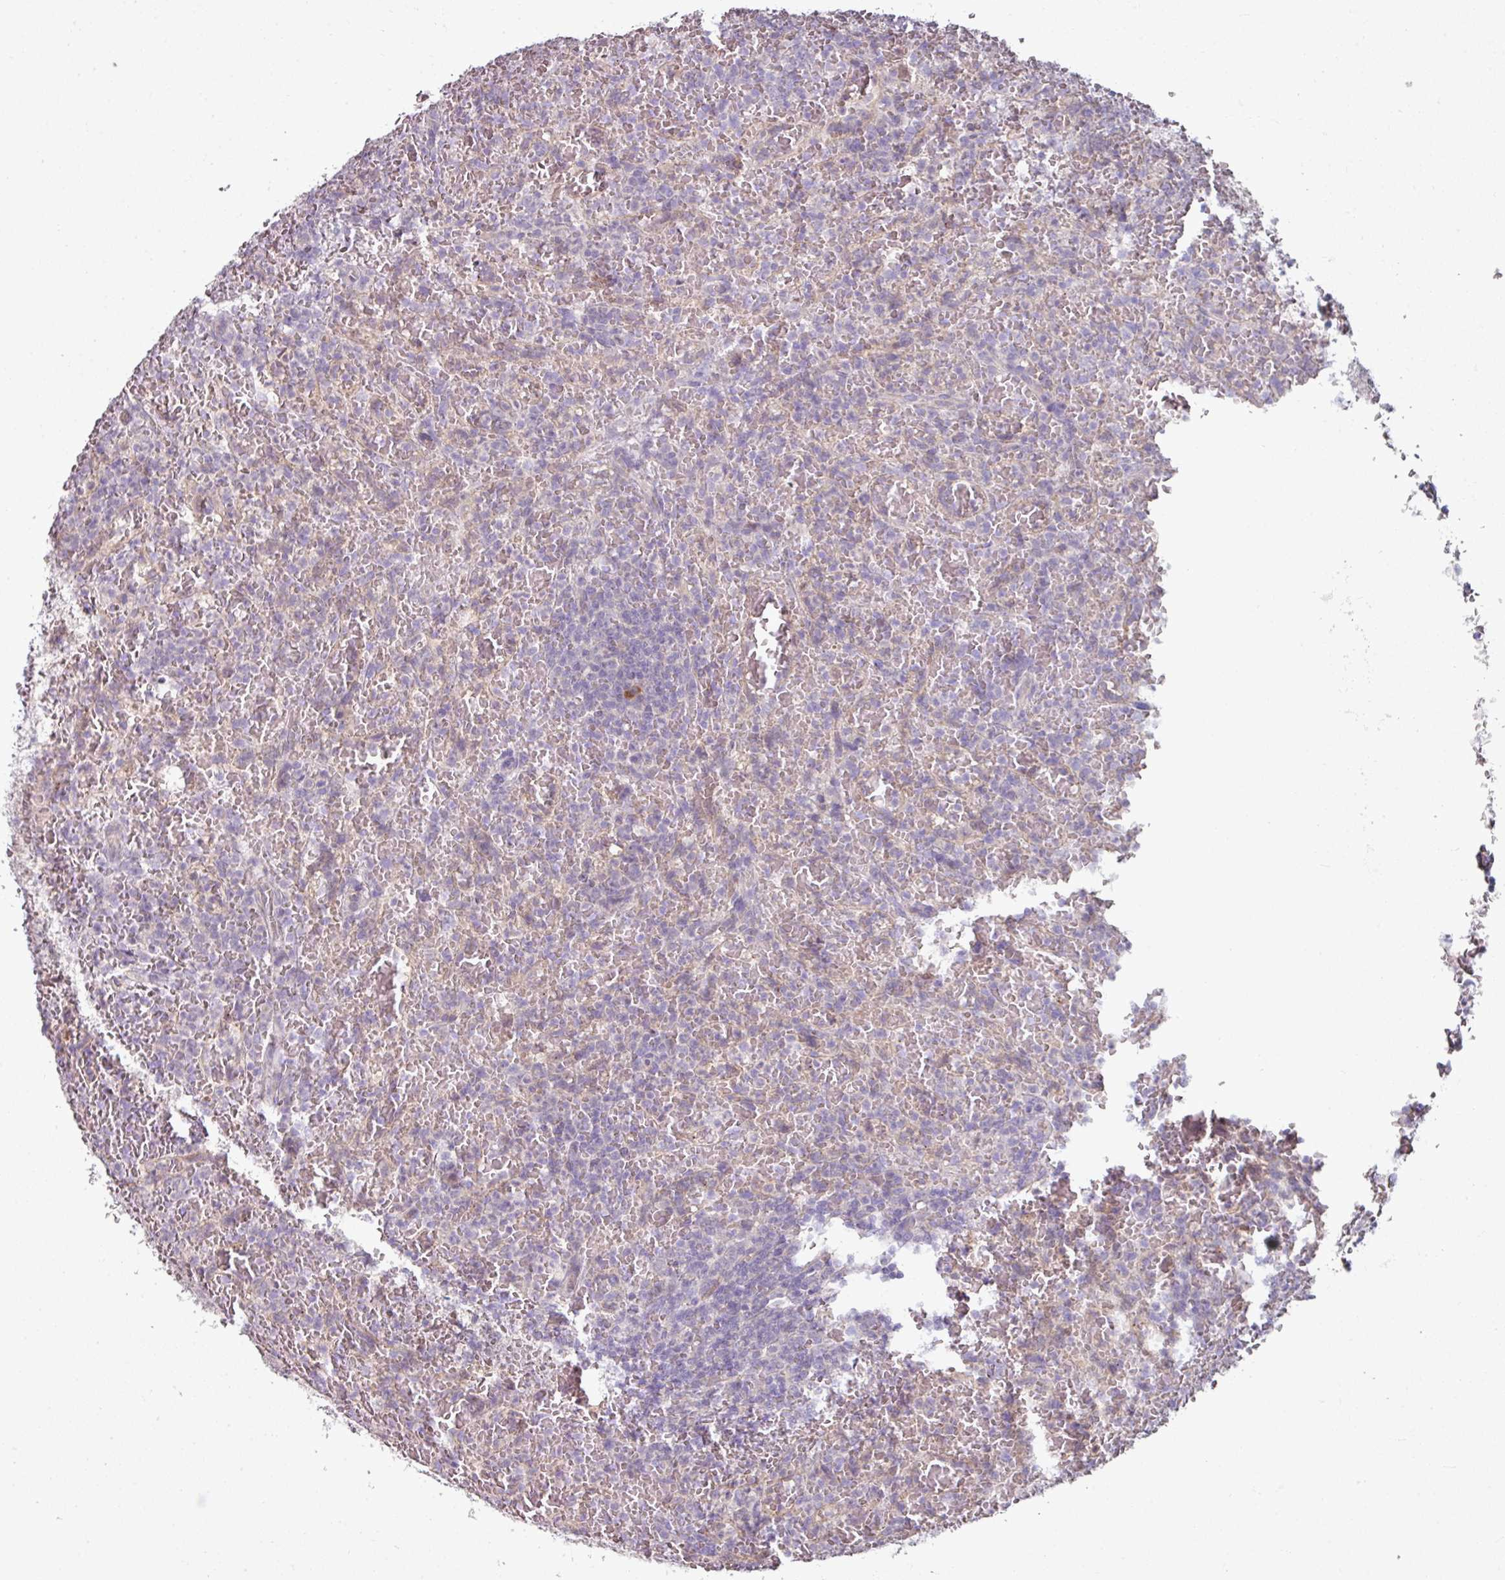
{"staining": {"intensity": "negative", "quantity": "none", "location": "none"}, "tissue": "lymphoma", "cell_type": "Tumor cells", "image_type": "cancer", "snomed": [{"axis": "morphology", "description": "Malignant lymphoma, non-Hodgkin's type, Low grade"}, {"axis": "topography", "description": "Spleen"}], "caption": "The immunohistochemistry micrograph has no significant staining in tumor cells of low-grade malignant lymphoma, non-Hodgkin's type tissue. (DAB (3,3'-diaminobenzidine) IHC with hematoxylin counter stain).", "gene": "C19orf33", "patient": {"sex": "female", "age": 64}}